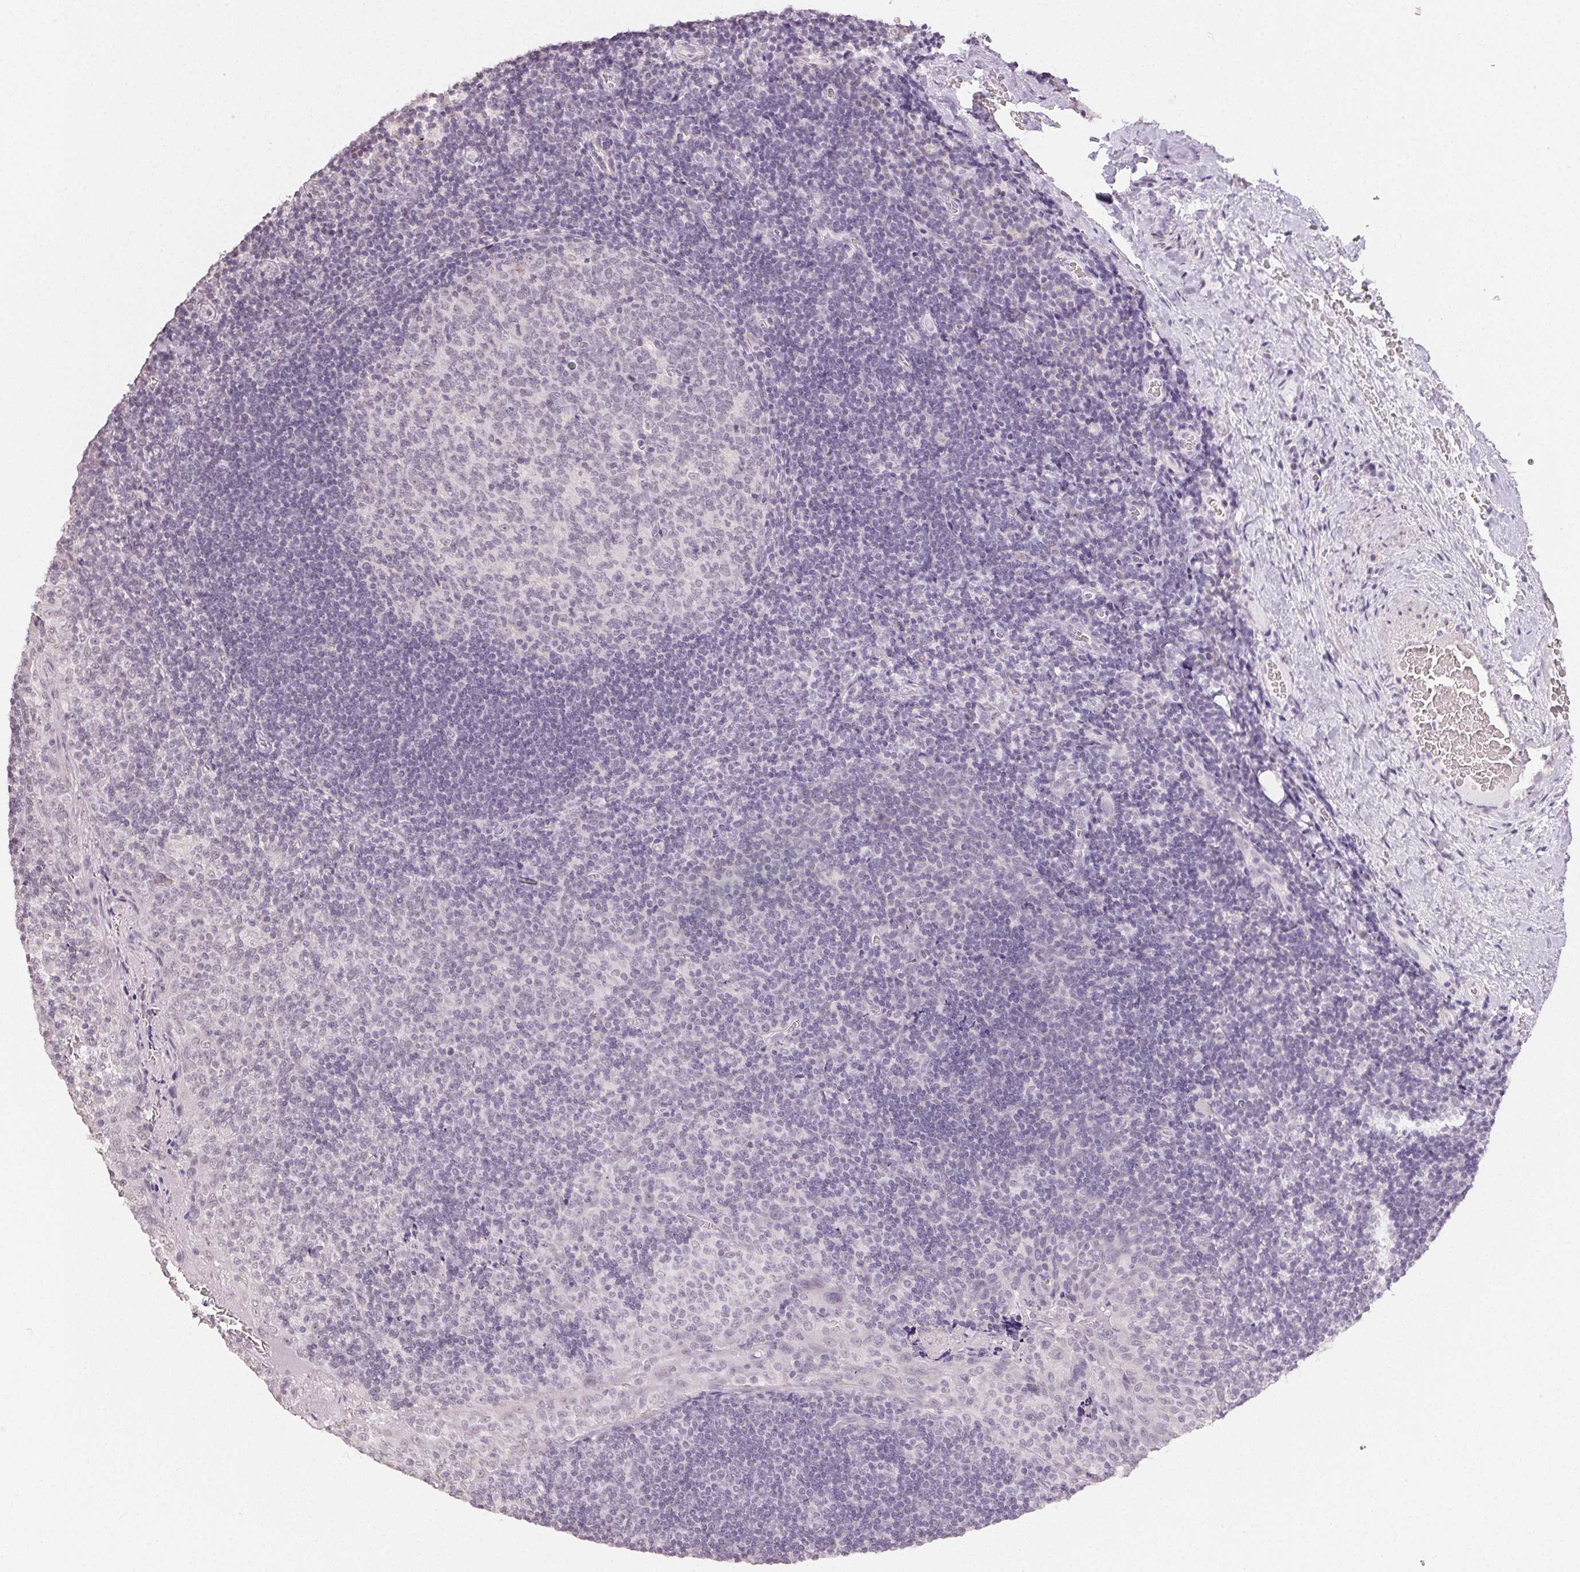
{"staining": {"intensity": "negative", "quantity": "none", "location": "none"}, "tissue": "tonsil", "cell_type": "Germinal center cells", "image_type": "normal", "snomed": [{"axis": "morphology", "description": "Normal tissue, NOS"}, {"axis": "morphology", "description": "Inflammation, NOS"}, {"axis": "topography", "description": "Tonsil"}], "caption": "This is an immunohistochemistry photomicrograph of normal tonsil. There is no positivity in germinal center cells.", "gene": "TMEM174", "patient": {"sex": "female", "age": 31}}